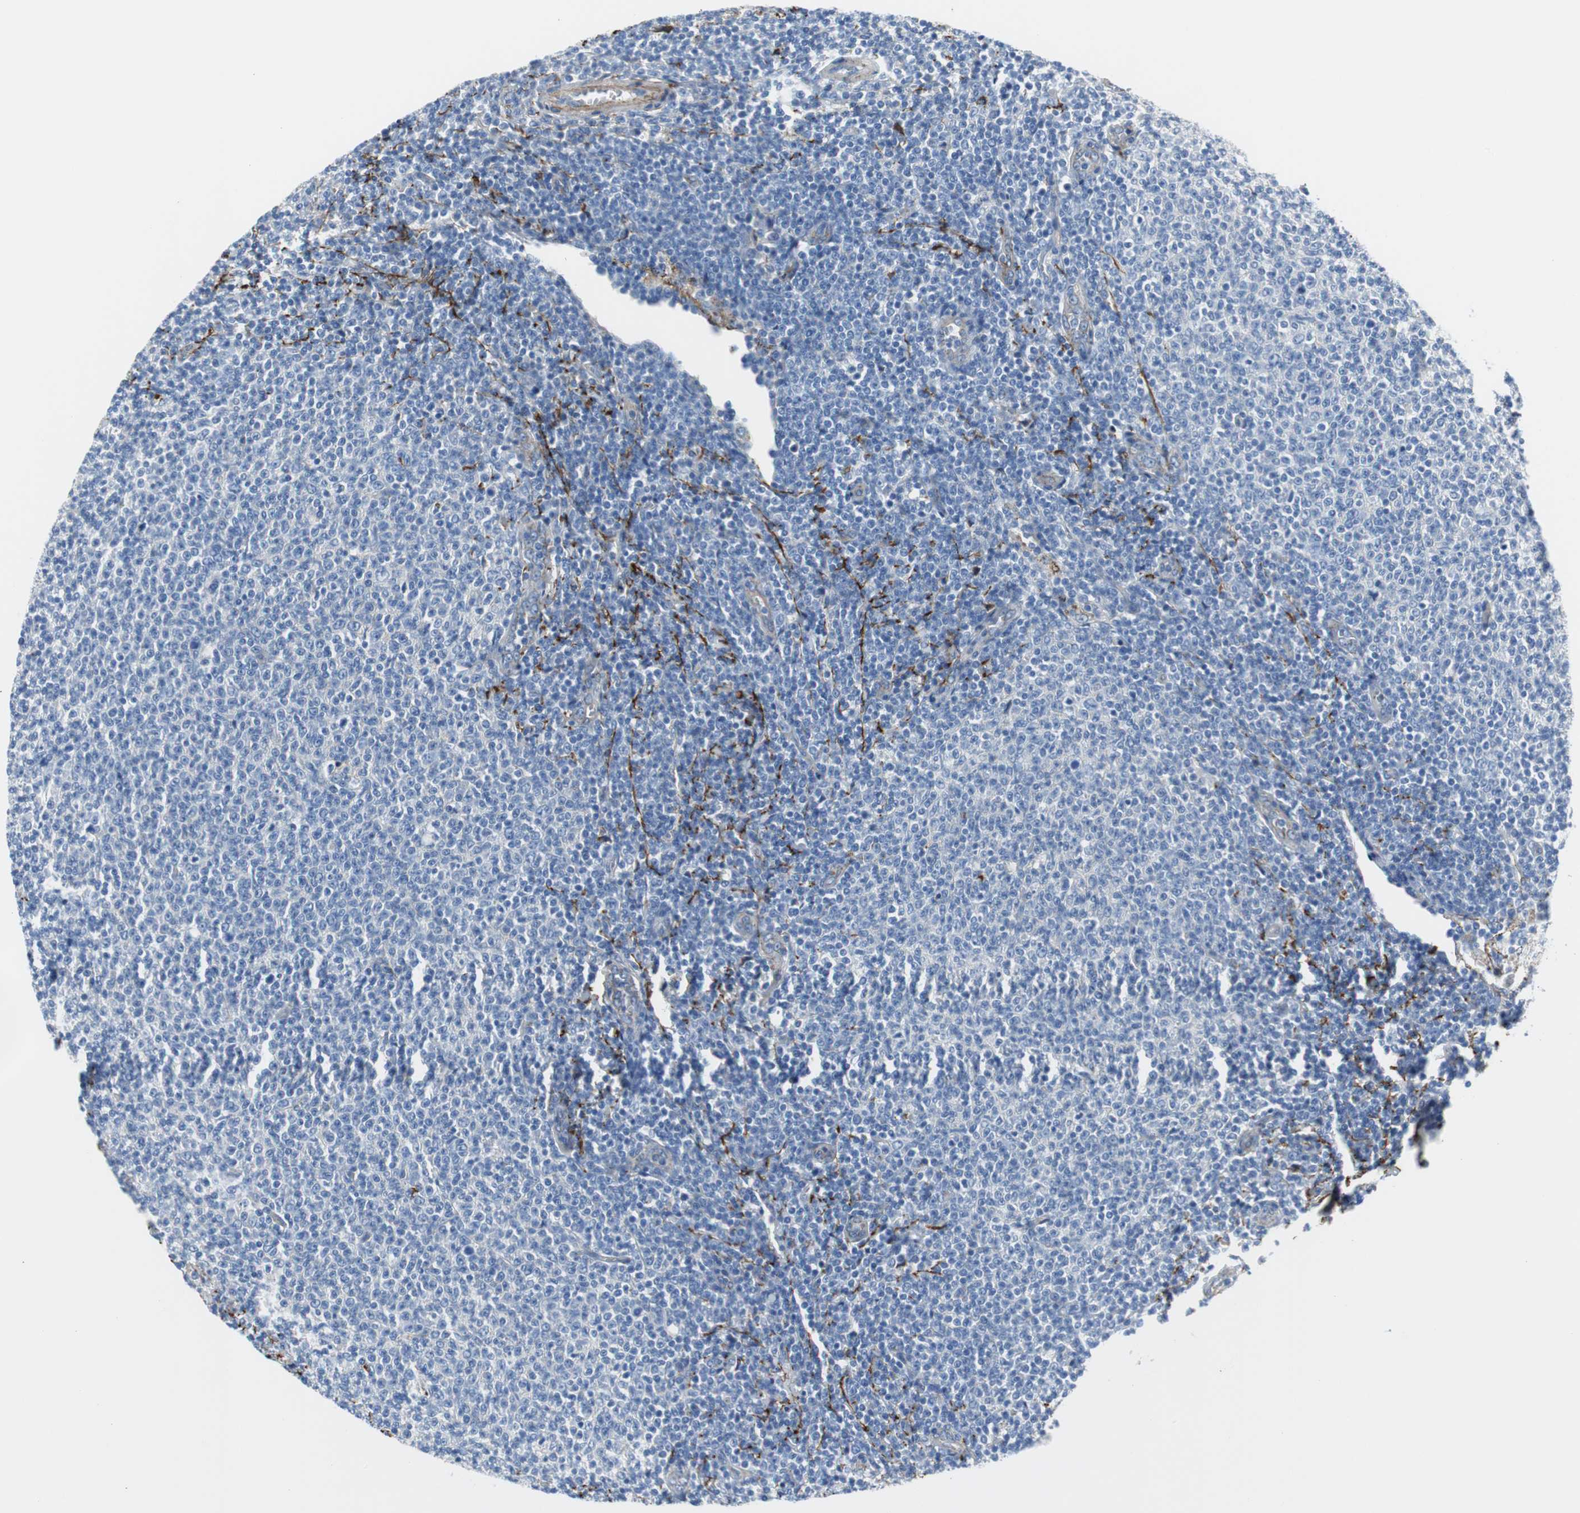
{"staining": {"intensity": "negative", "quantity": "none", "location": "none"}, "tissue": "lymphoma", "cell_type": "Tumor cells", "image_type": "cancer", "snomed": [{"axis": "morphology", "description": "Malignant lymphoma, non-Hodgkin's type, Low grade"}, {"axis": "topography", "description": "Lymph node"}], "caption": "This is a micrograph of IHC staining of low-grade malignant lymphoma, non-Hodgkin's type, which shows no expression in tumor cells.", "gene": "APCS", "patient": {"sex": "male", "age": 66}}